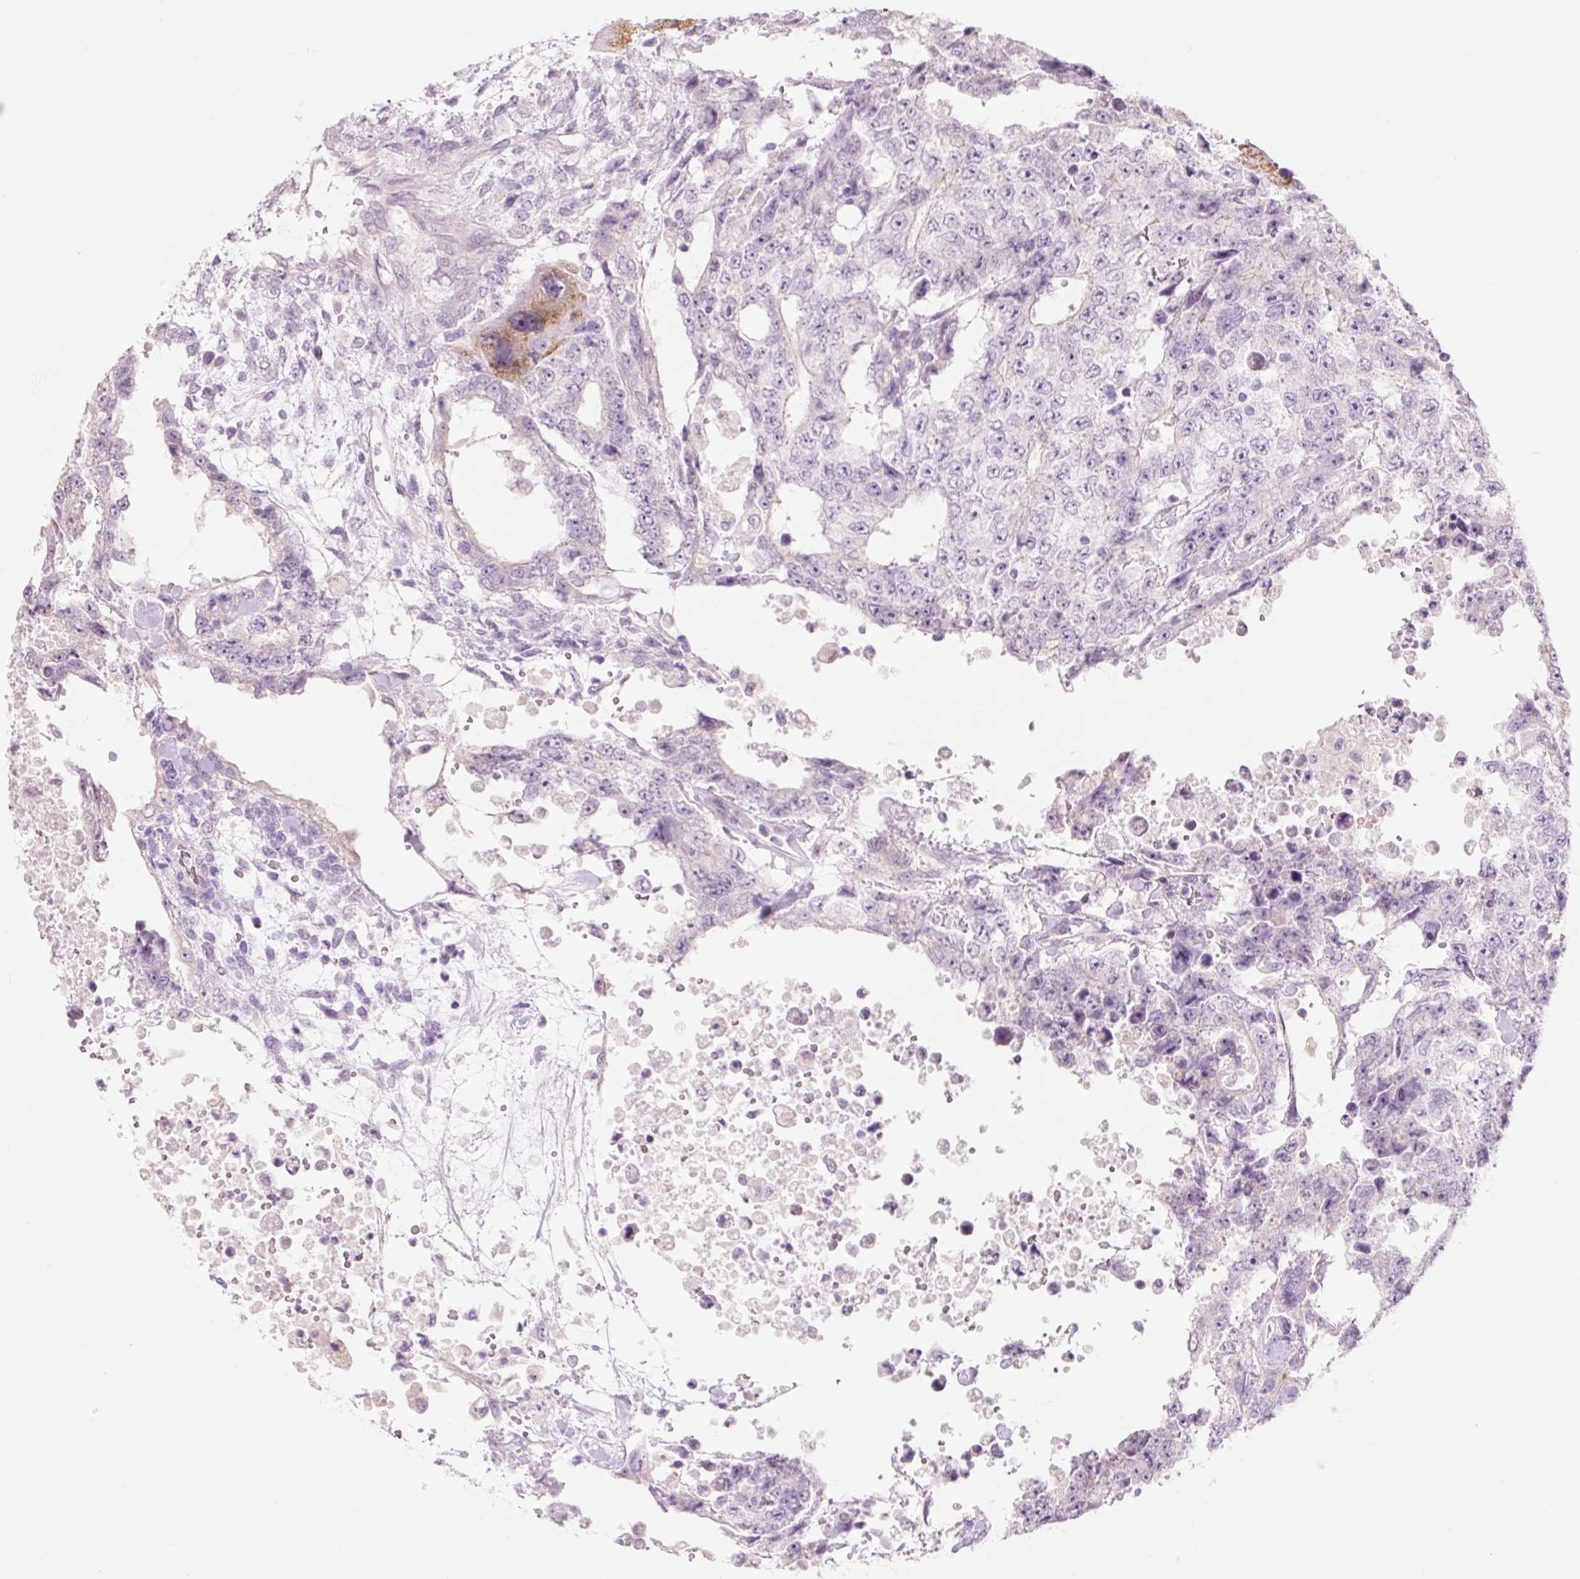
{"staining": {"intensity": "negative", "quantity": "none", "location": "none"}, "tissue": "testis cancer", "cell_type": "Tumor cells", "image_type": "cancer", "snomed": [{"axis": "morphology", "description": "Carcinoma, Embryonal, NOS"}, {"axis": "topography", "description": "Testis"}], "caption": "Immunohistochemical staining of human embryonal carcinoma (testis) exhibits no significant staining in tumor cells. (DAB immunohistochemistry (IHC) visualized using brightfield microscopy, high magnification).", "gene": "POU1F1", "patient": {"sex": "male", "age": 24}}